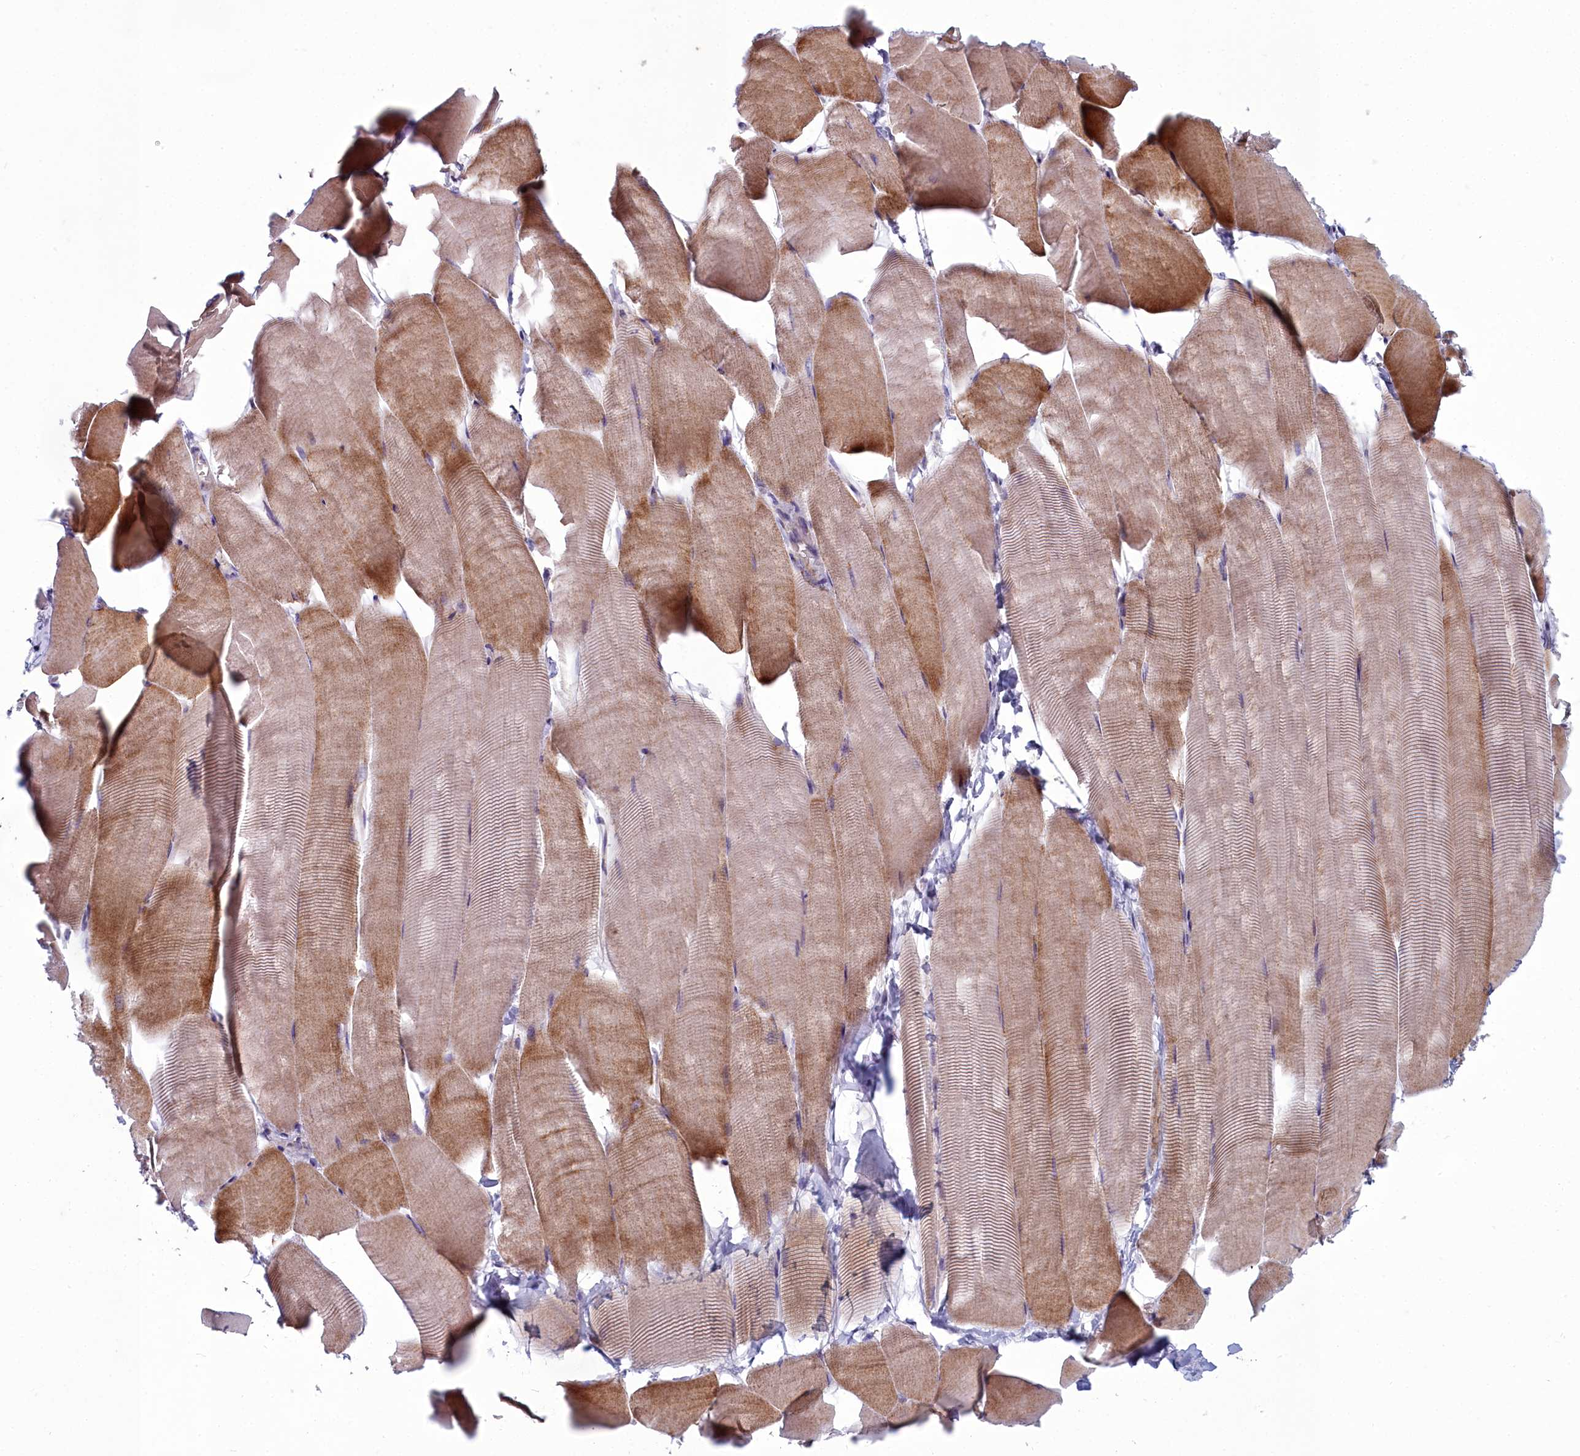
{"staining": {"intensity": "moderate", "quantity": "25%-75%", "location": "cytoplasmic/membranous"}, "tissue": "skeletal muscle", "cell_type": "Myocytes", "image_type": "normal", "snomed": [{"axis": "morphology", "description": "Normal tissue, NOS"}, {"axis": "topography", "description": "Skeletal muscle"}], "caption": "Skeletal muscle stained with IHC demonstrates moderate cytoplasmic/membranous positivity in about 25%-75% of myocytes. The staining was performed using DAB (3,3'-diaminobenzidine) to visualize the protein expression in brown, while the nuclei were stained in blue with hematoxylin (Magnification: 20x).", "gene": "INSYN2A", "patient": {"sex": "male", "age": 25}}